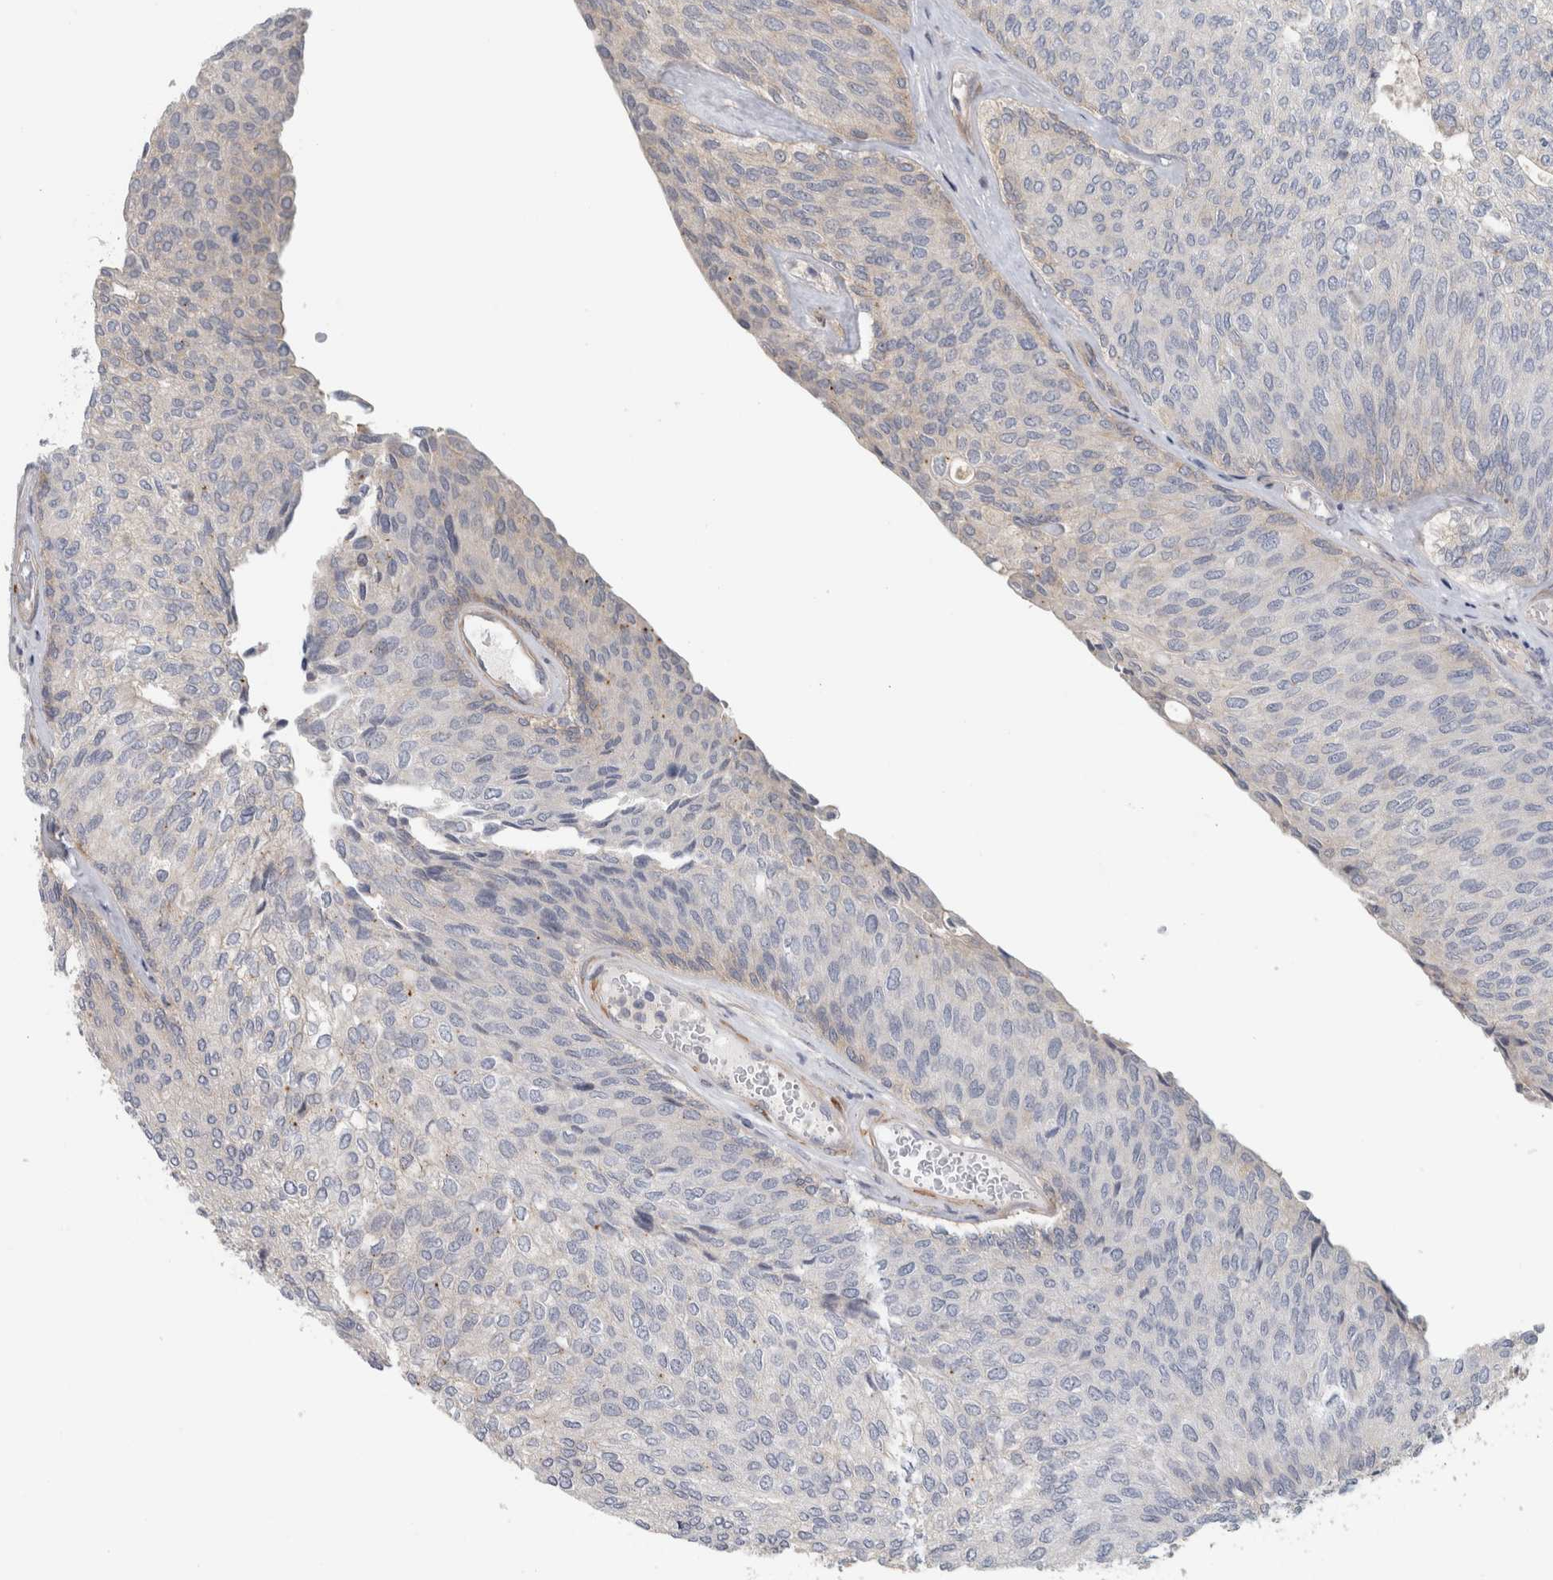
{"staining": {"intensity": "weak", "quantity": "<25%", "location": "cytoplasmic/membranous"}, "tissue": "urothelial cancer", "cell_type": "Tumor cells", "image_type": "cancer", "snomed": [{"axis": "morphology", "description": "Urothelial carcinoma, Low grade"}, {"axis": "topography", "description": "Urinary bladder"}], "caption": "There is no significant expression in tumor cells of urothelial carcinoma (low-grade).", "gene": "ZNF804B", "patient": {"sex": "female", "age": 79}}